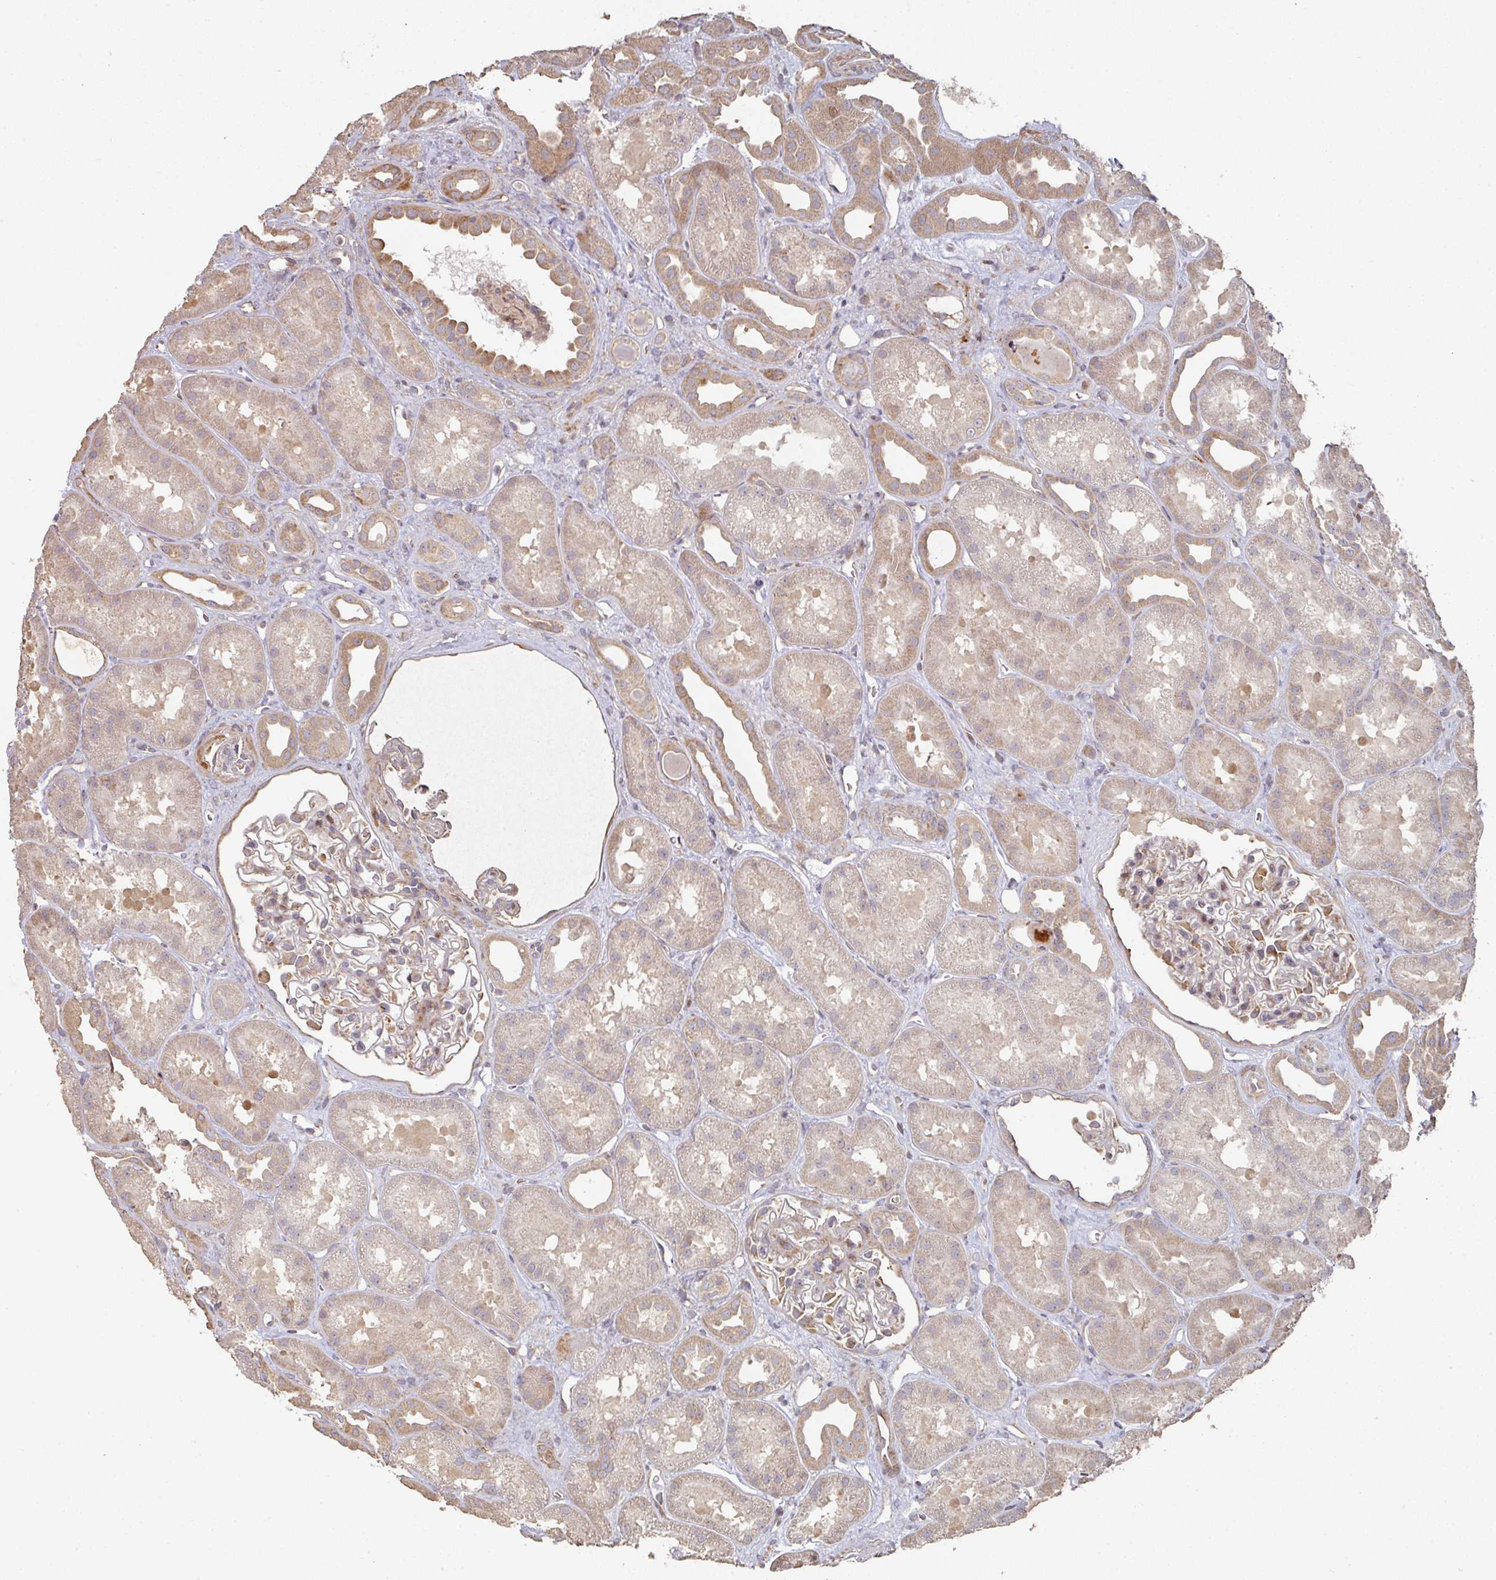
{"staining": {"intensity": "moderate", "quantity": "<25%", "location": "cytoplasmic/membranous"}, "tissue": "kidney", "cell_type": "Cells in glomeruli", "image_type": "normal", "snomed": [{"axis": "morphology", "description": "Normal tissue, NOS"}, {"axis": "topography", "description": "Kidney"}], "caption": "DAB immunohistochemical staining of normal kidney demonstrates moderate cytoplasmic/membranous protein positivity in approximately <25% of cells in glomeruli.", "gene": "CA7", "patient": {"sex": "male", "age": 61}}